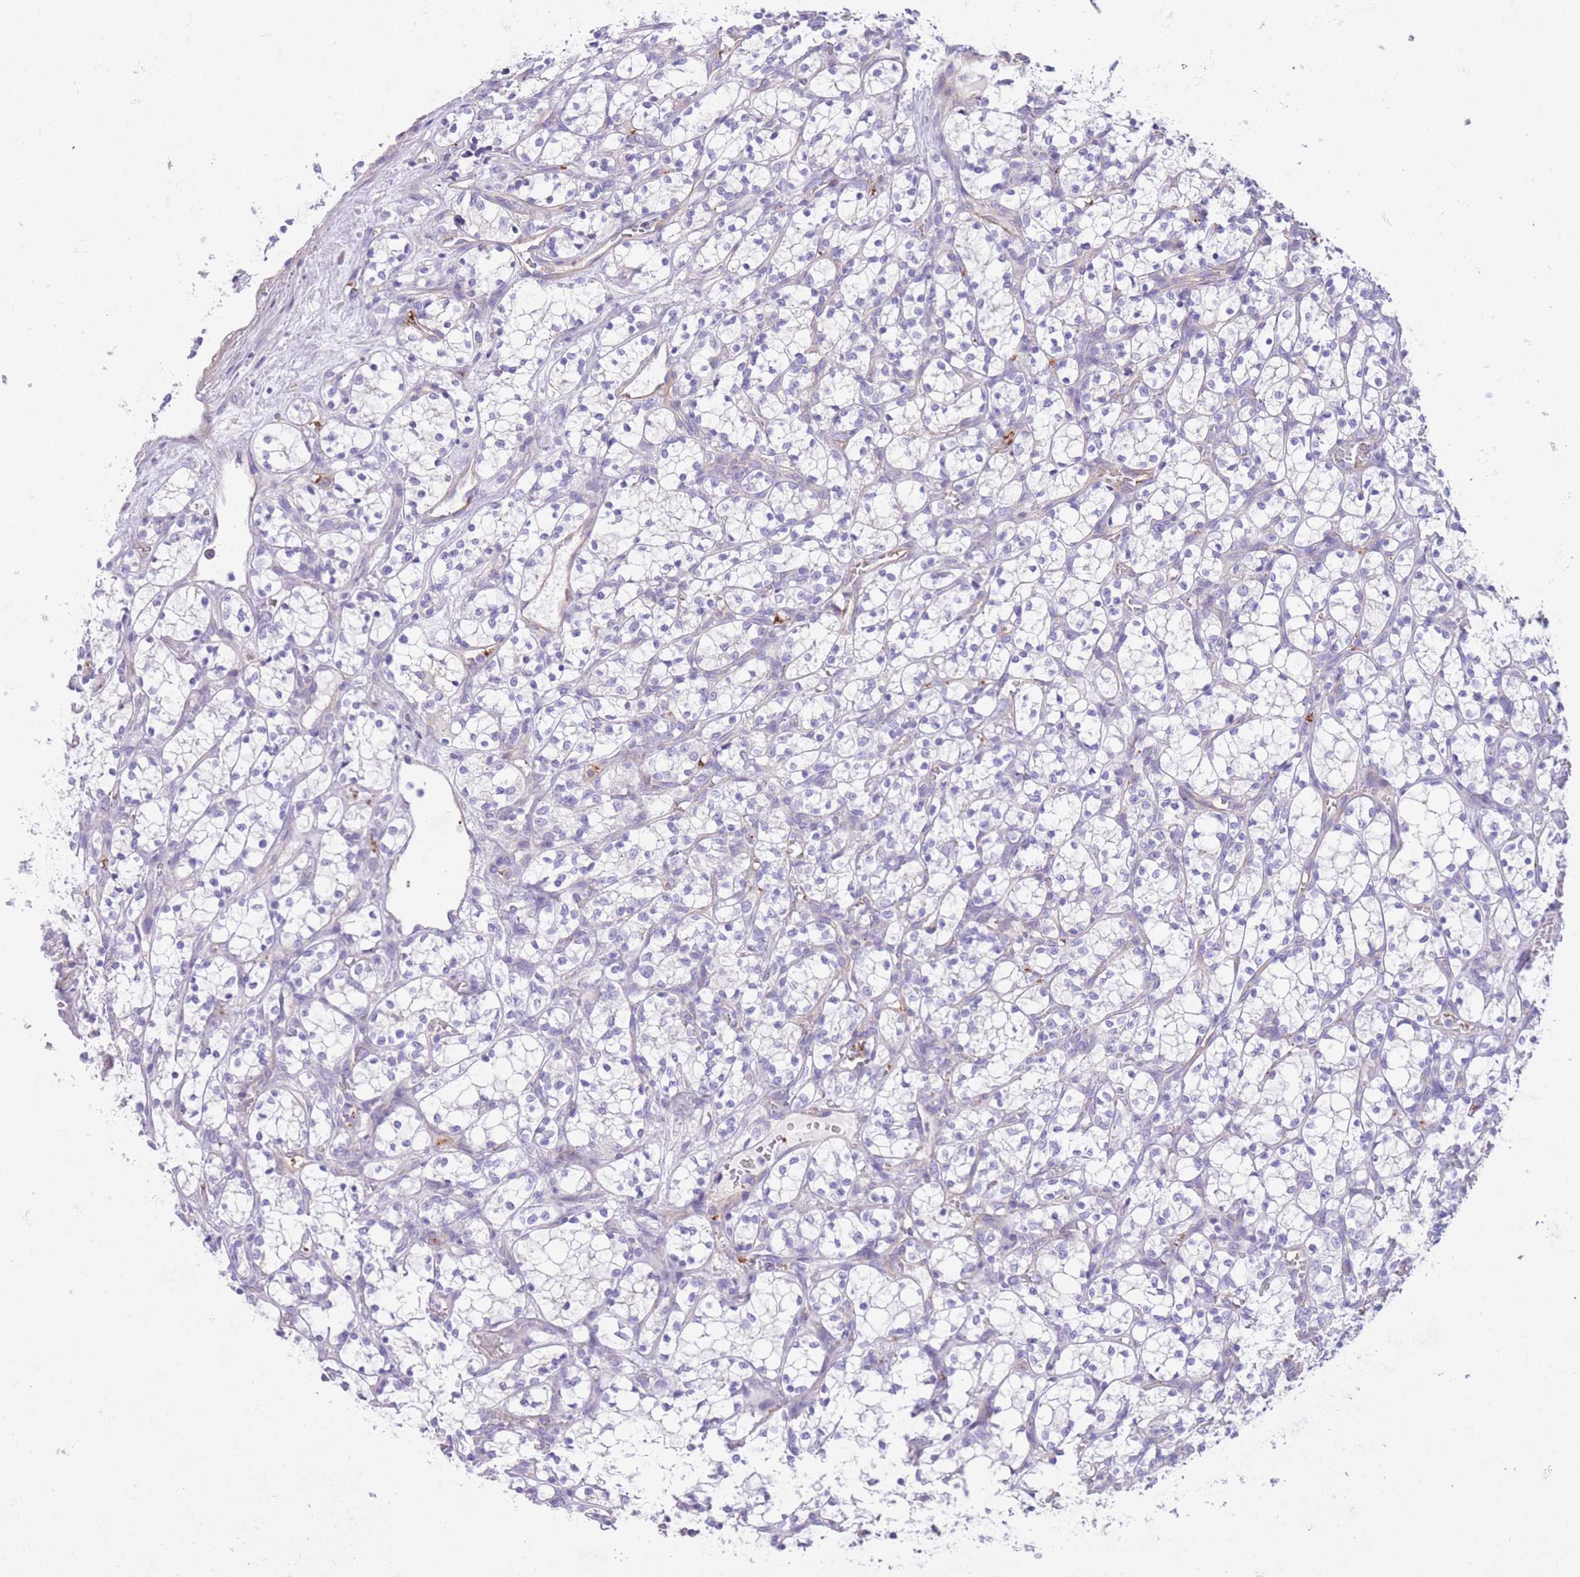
{"staining": {"intensity": "negative", "quantity": "none", "location": "none"}, "tissue": "renal cancer", "cell_type": "Tumor cells", "image_type": "cancer", "snomed": [{"axis": "morphology", "description": "Adenocarcinoma, NOS"}, {"axis": "topography", "description": "Kidney"}], "caption": "Tumor cells show no significant expression in renal cancer (adenocarcinoma).", "gene": "LDB3", "patient": {"sex": "female", "age": 69}}